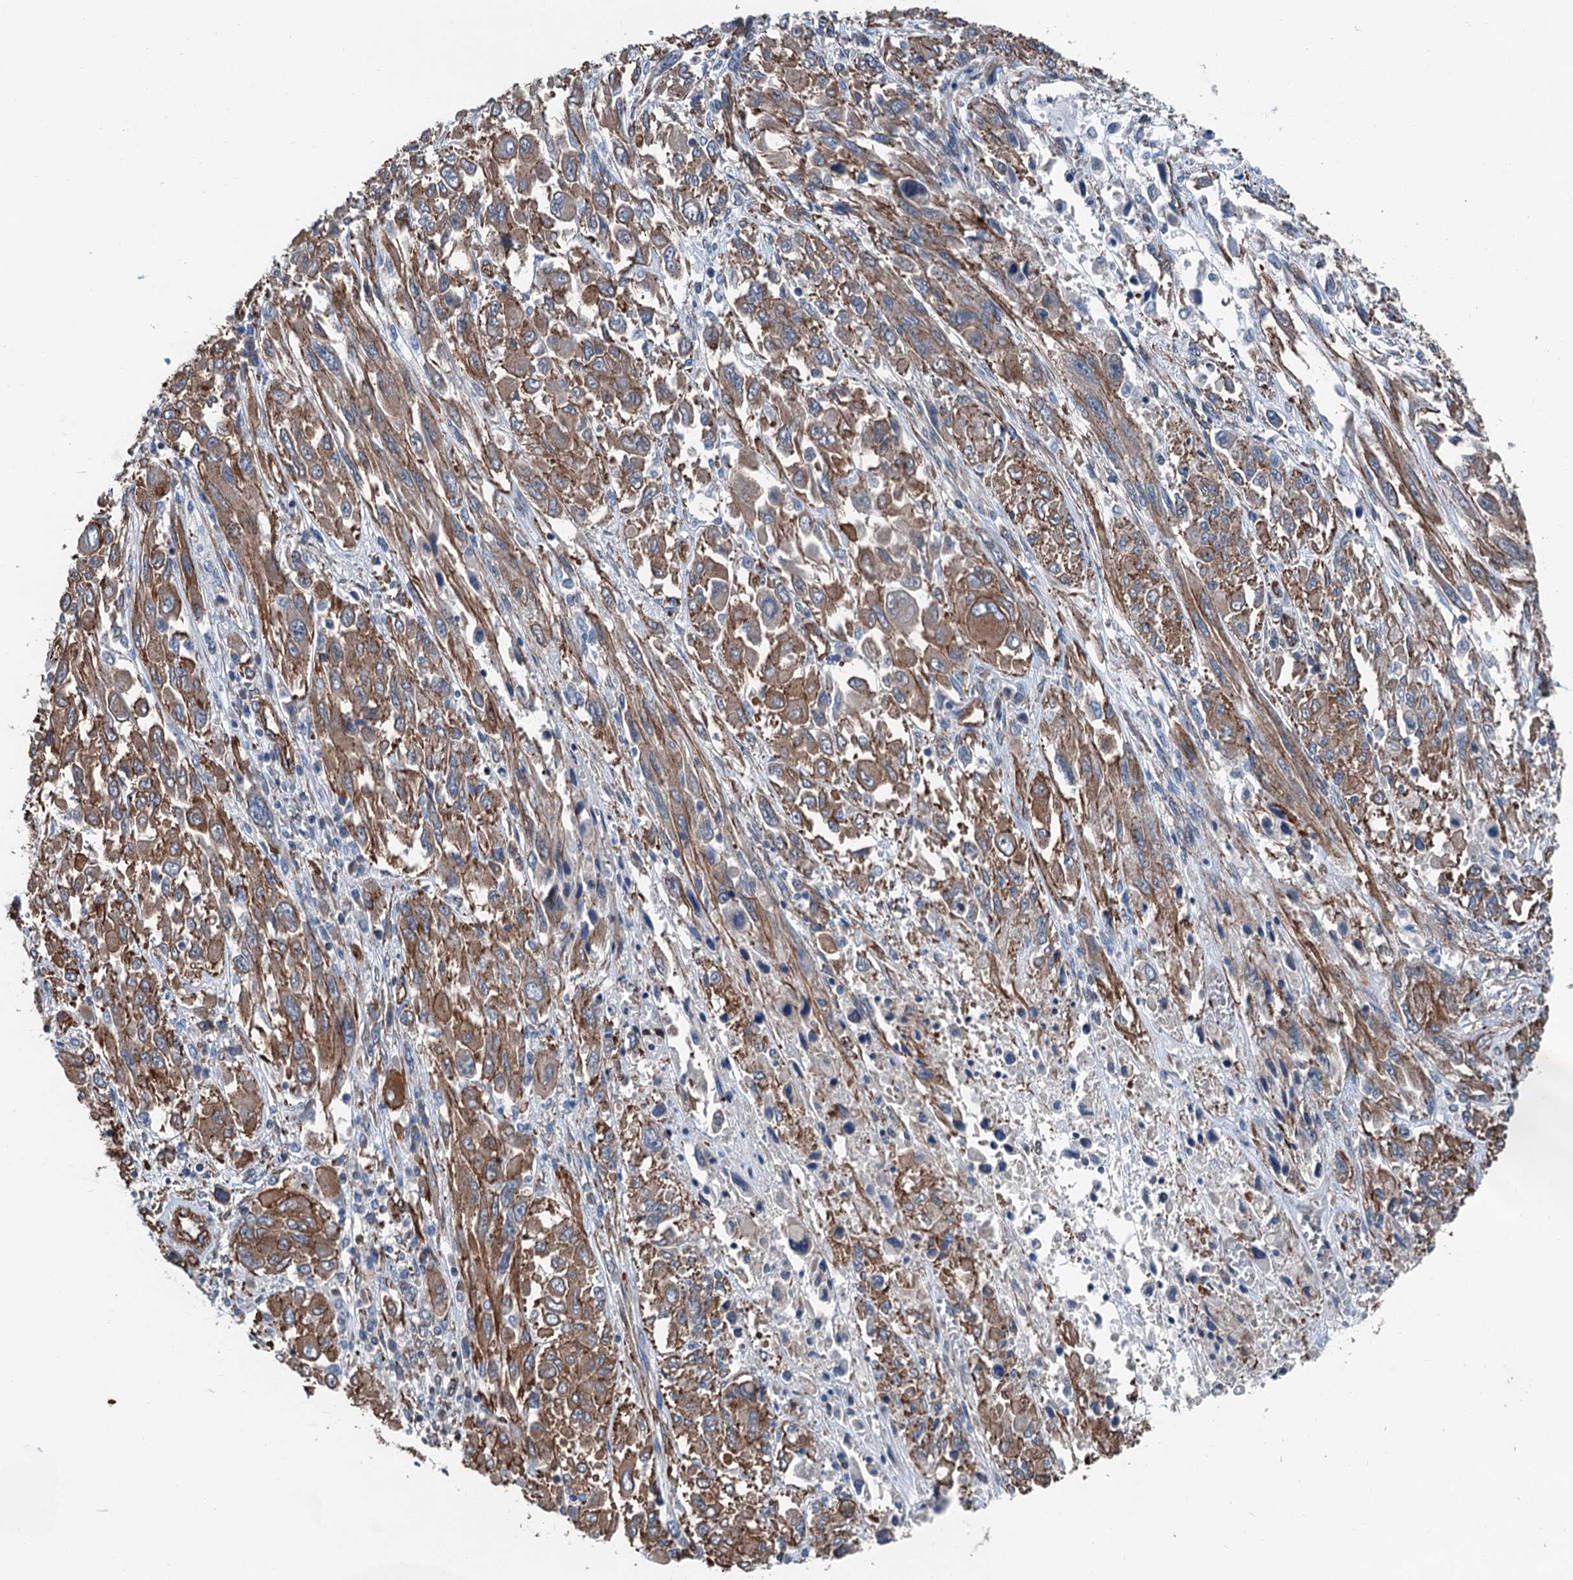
{"staining": {"intensity": "moderate", "quantity": ">75%", "location": "cytoplasmic/membranous"}, "tissue": "melanoma", "cell_type": "Tumor cells", "image_type": "cancer", "snomed": [{"axis": "morphology", "description": "Malignant melanoma, NOS"}, {"axis": "topography", "description": "Skin"}], "caption": "High-power microscopy captured an IHC histopathology image of malignant melanoma, revealing moderate cytoplasmic/membranous expression in about >75% of tumor cells.", "gene": "NMRAL1", "patient": {"sex": "female", "age": 91}}